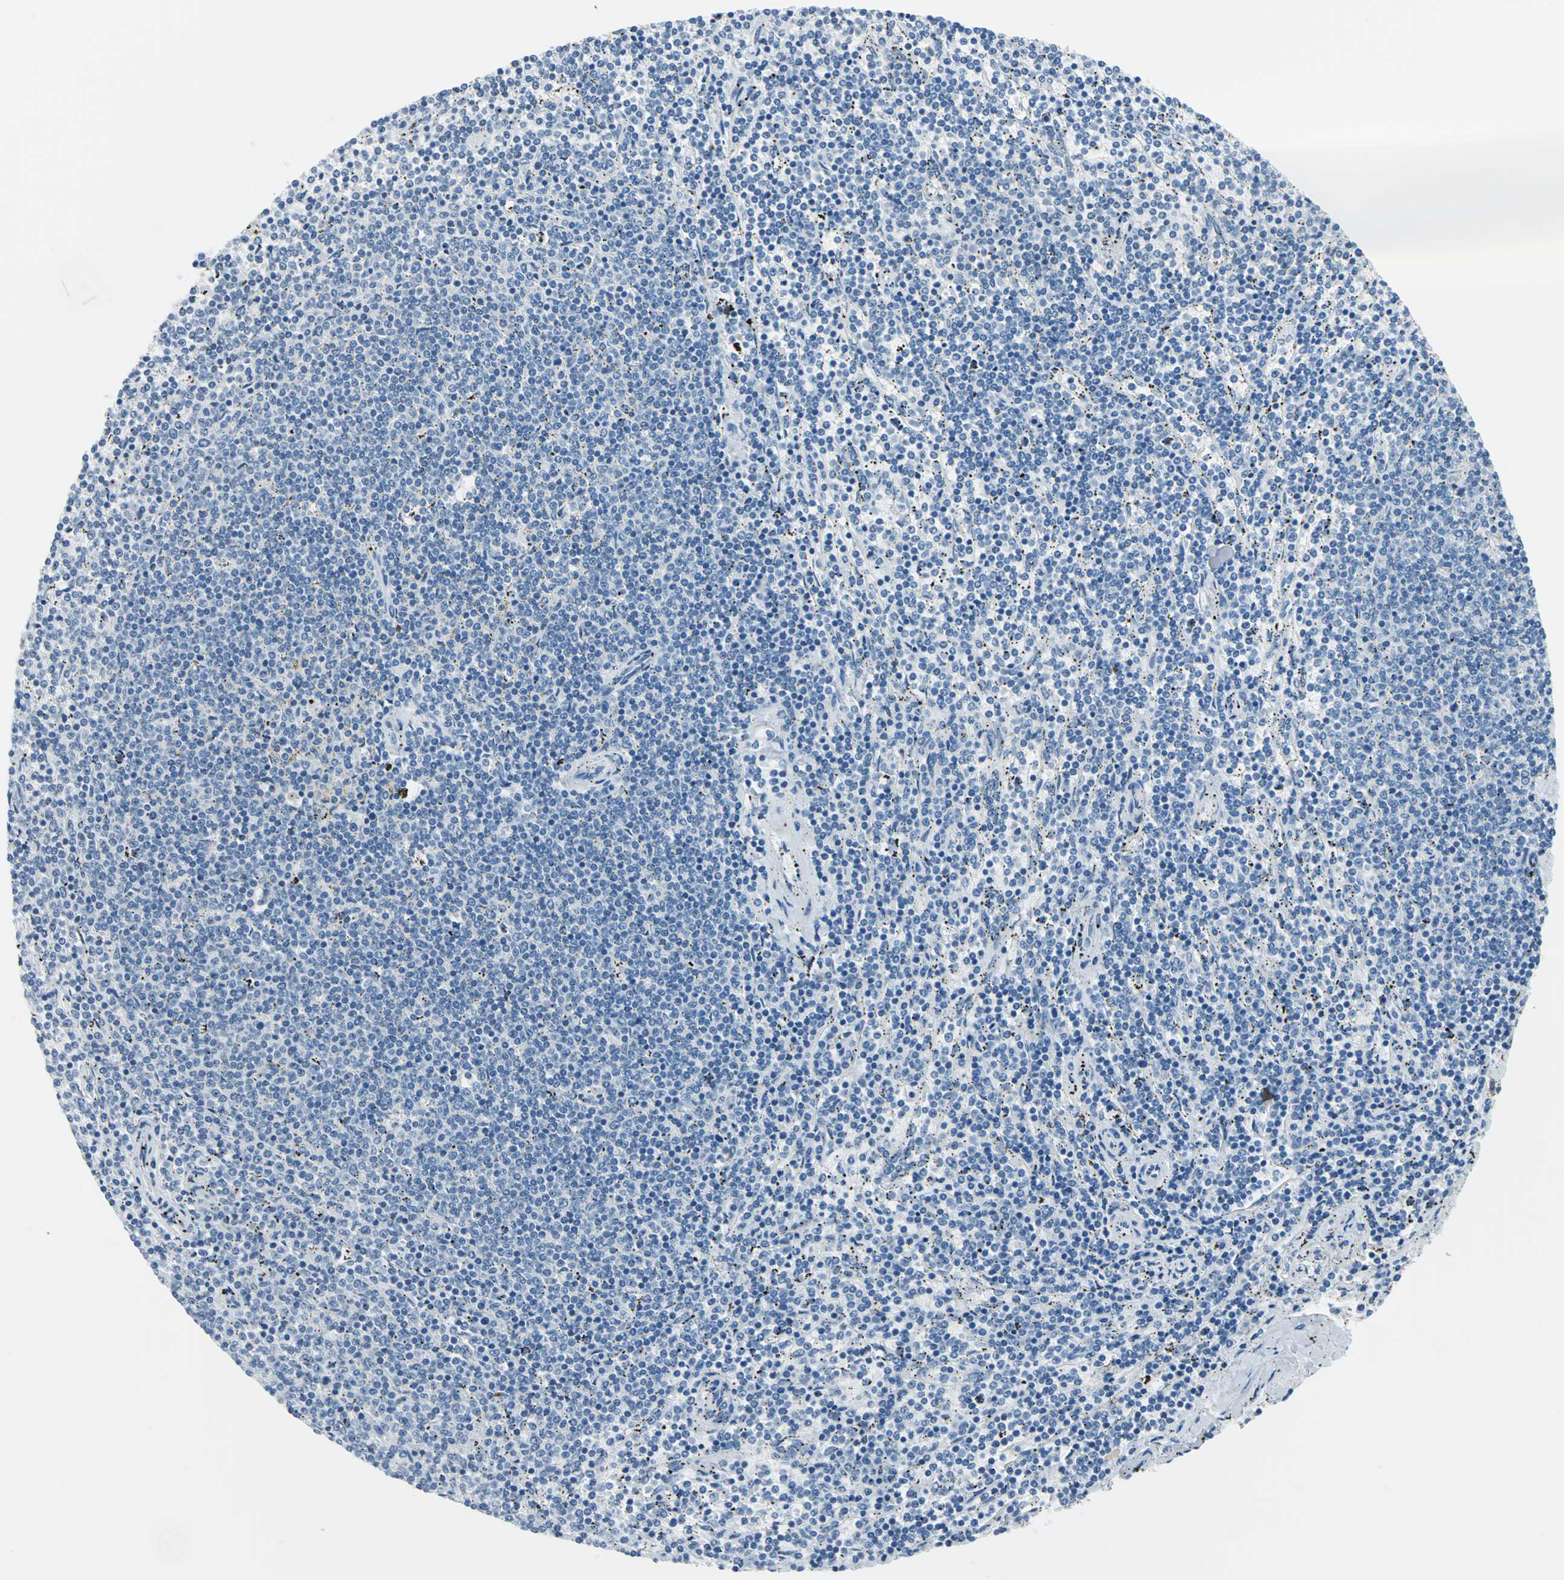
{"staining": {"intensity": "negative", "quantity": "none", "location": "none"}, "tissue": "lymphoma", "cell_type": "Tumor cells", "image_type": "cancer", "snomed": [{"axis": "morphology", "description": "Malignant lymphoma, non-Hodgkin's type, Low grade"}, {"axis": "topography", "description": "Spleen"}], "caption": "Immunohistochemical staining of human lymphoma reveals no significant expression in tumor cells.", "gene": "MUC4", "patient": {"sex": "female", "age": 50}}